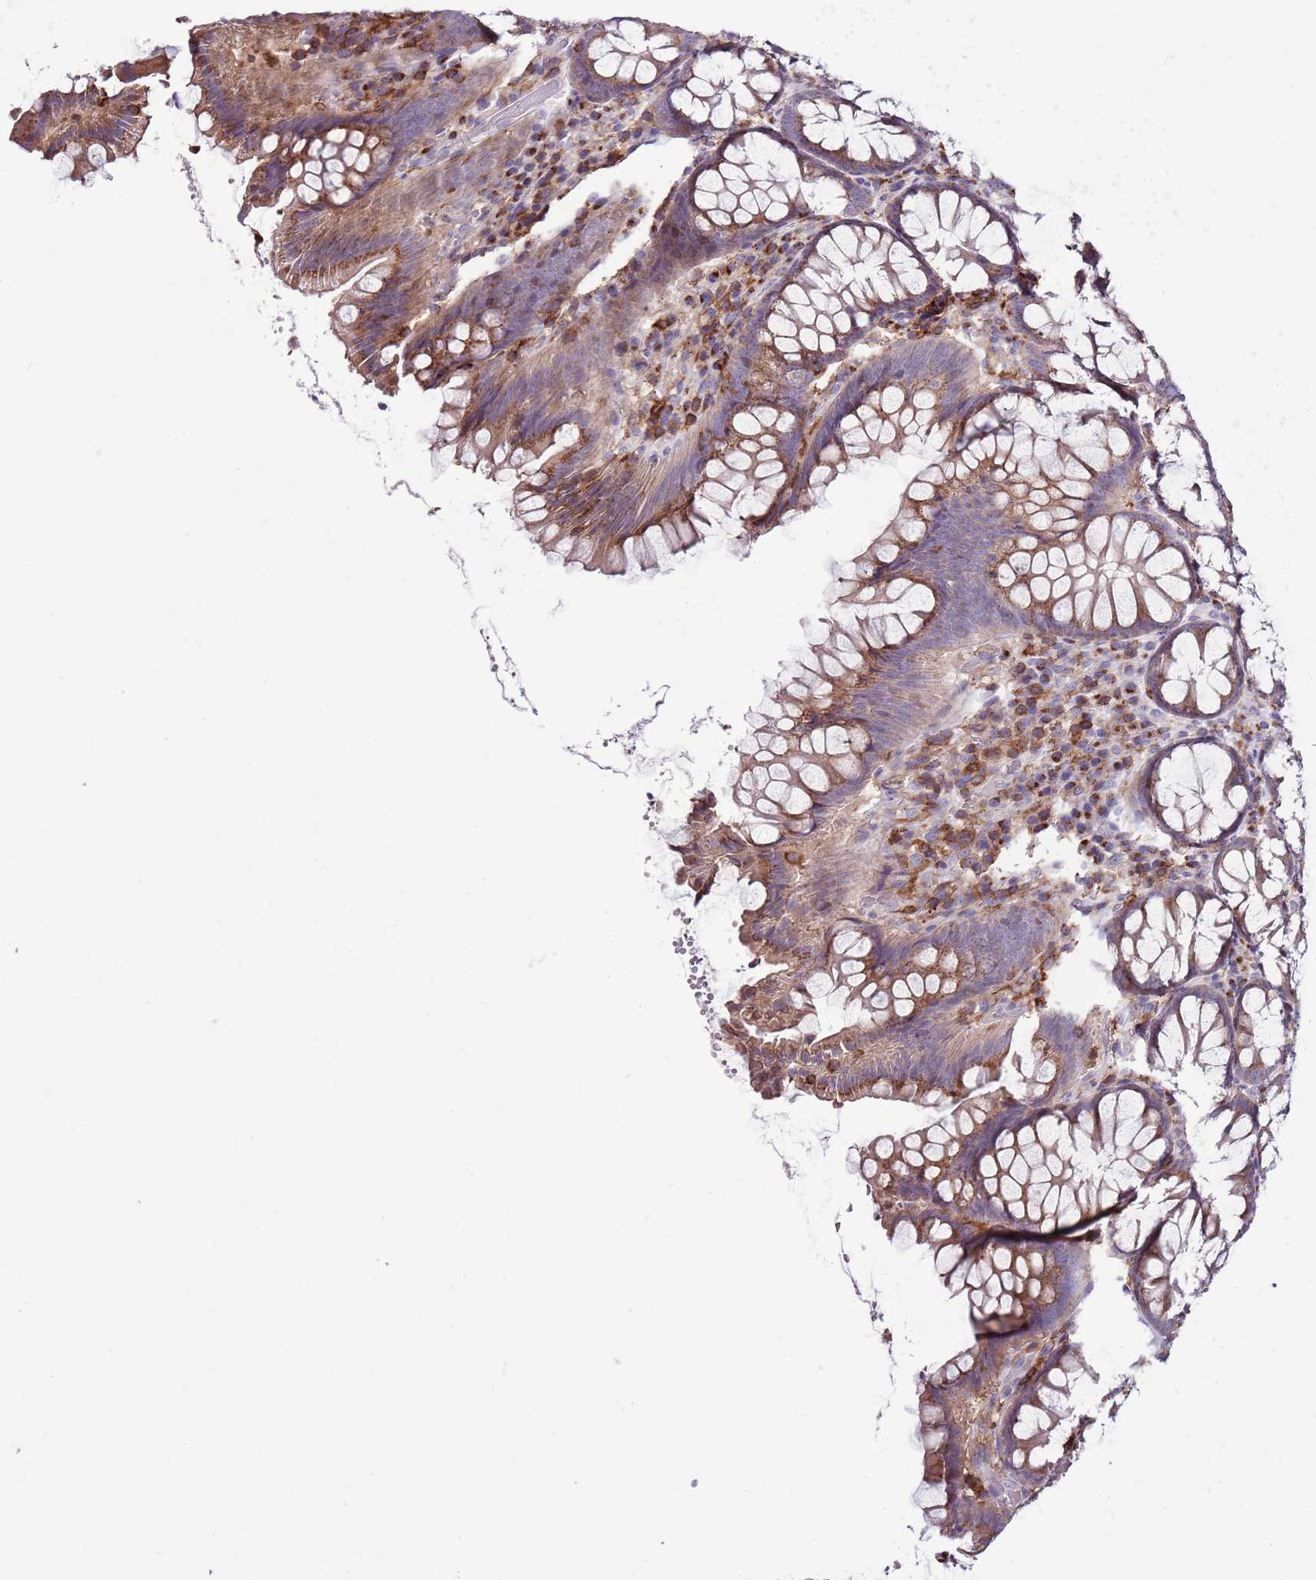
{"staining": {"intensity": "weak", "quantity": "<25%", "location": "cytoplasmic/membranous"}, "tissue": "colon", "cell_type": "Endothelial cells", "image_type": "normal", "snomed": [{"axis": "morphology", "description": "Normal tissue, NOS"}, {"axis": "topography", "description": "Colon"}], "caption": "Photomicrograph shows no protein expression in endothelial cells of benign colon.", "gene": "ZSWIM1", "patient": {"sex": "female", "age": 79}}